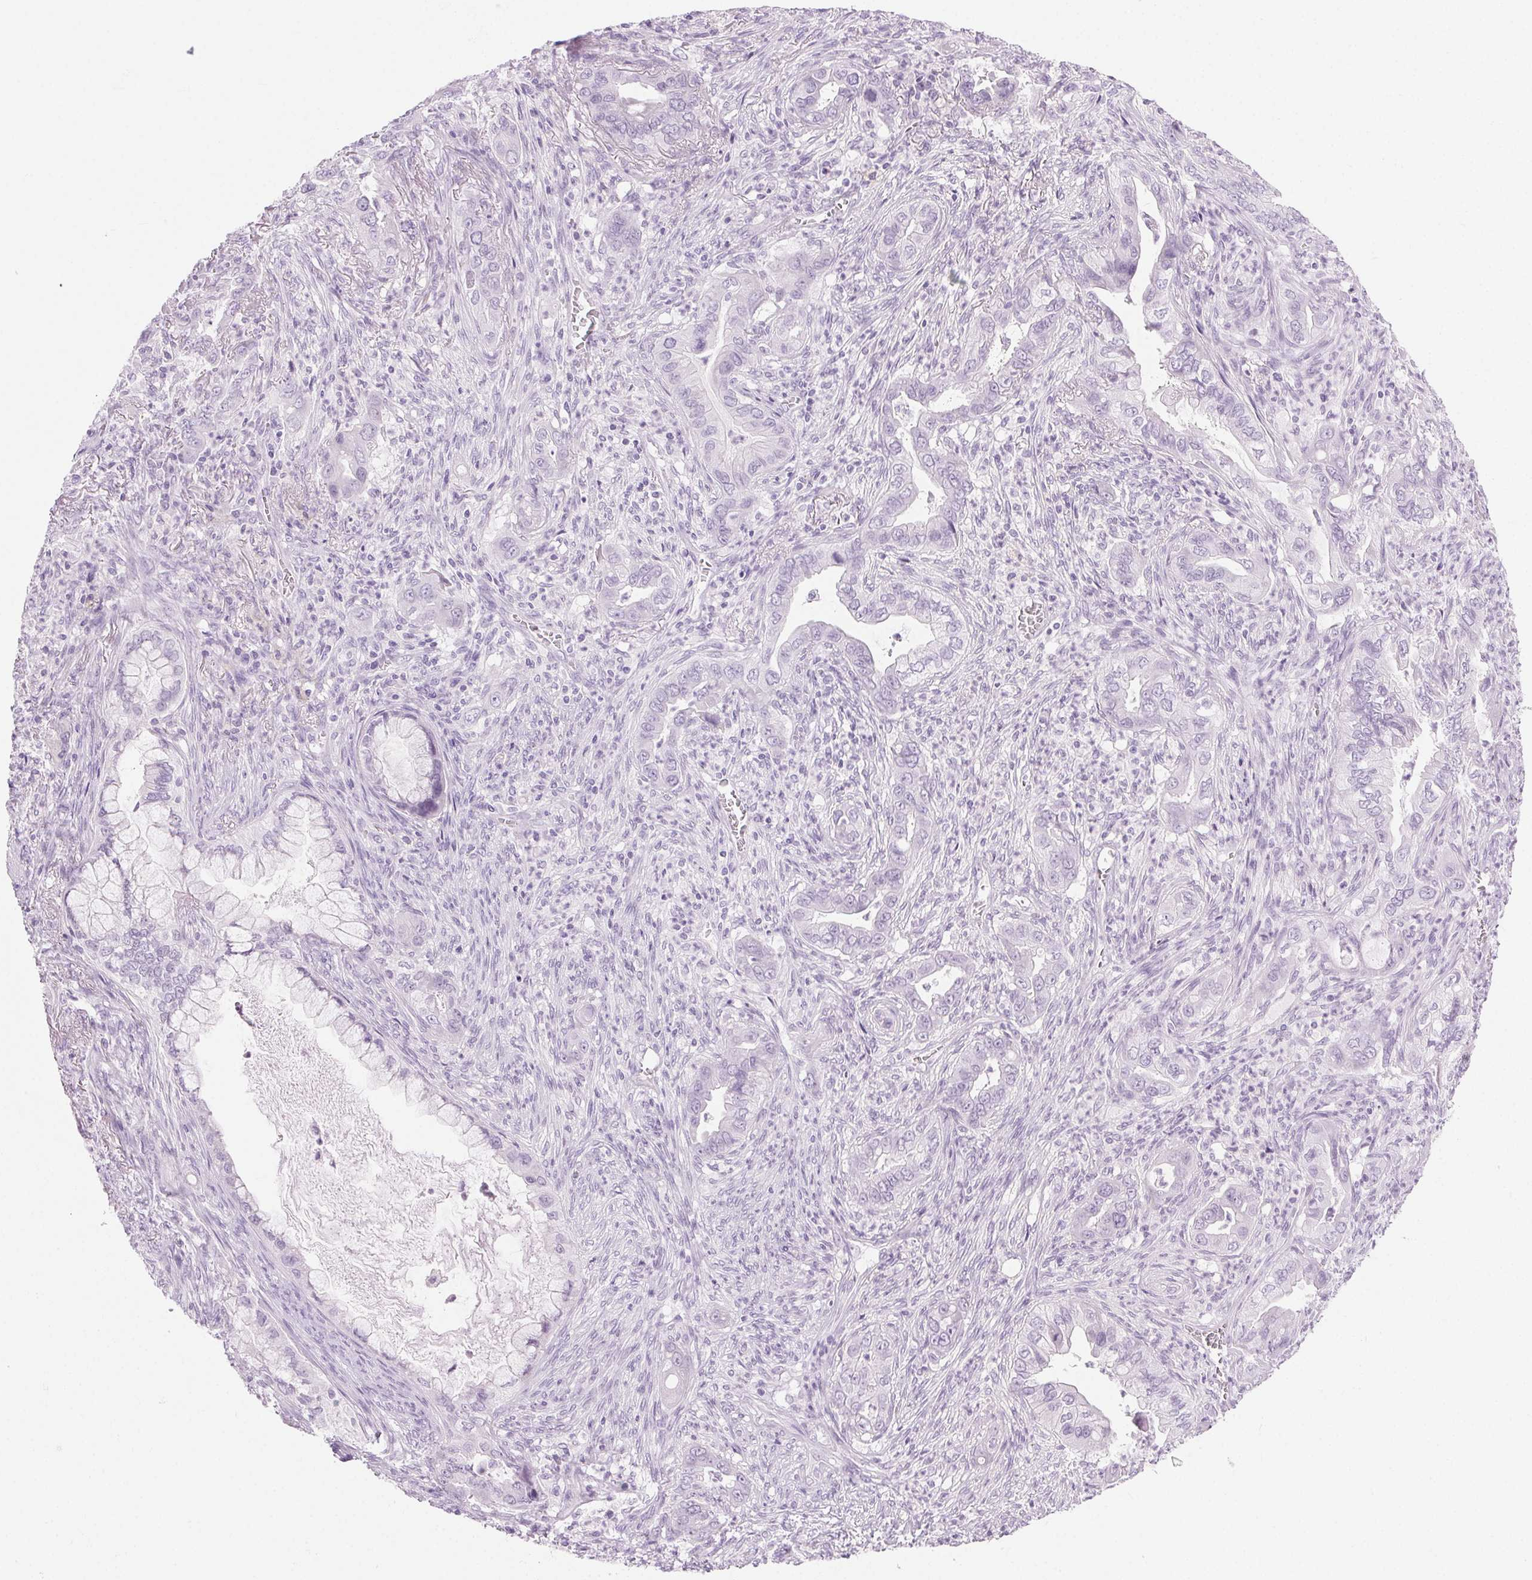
{"staining": {"intensity": "negative", "quantity": "none", "location": "none"}, "tissue": "lung cancer", "cell_type": "Tumor cells", "image_type": "cancer", "snomed": [{"axis": "morphology", "description": "Adenocarcinoma, NOS"}, {"axis": "topography", "description": "Lung"}], "caption": "A micrograph of lung adenocarcinoma stained for a protein reveals no brown staining in tumor cells. (DAB (3,3'-diaminobenzidine) IHC visualized using brightfield microscopy, high magnification).", "gene": "BEND2", "patient": {"sex": "male", "age": 65}}